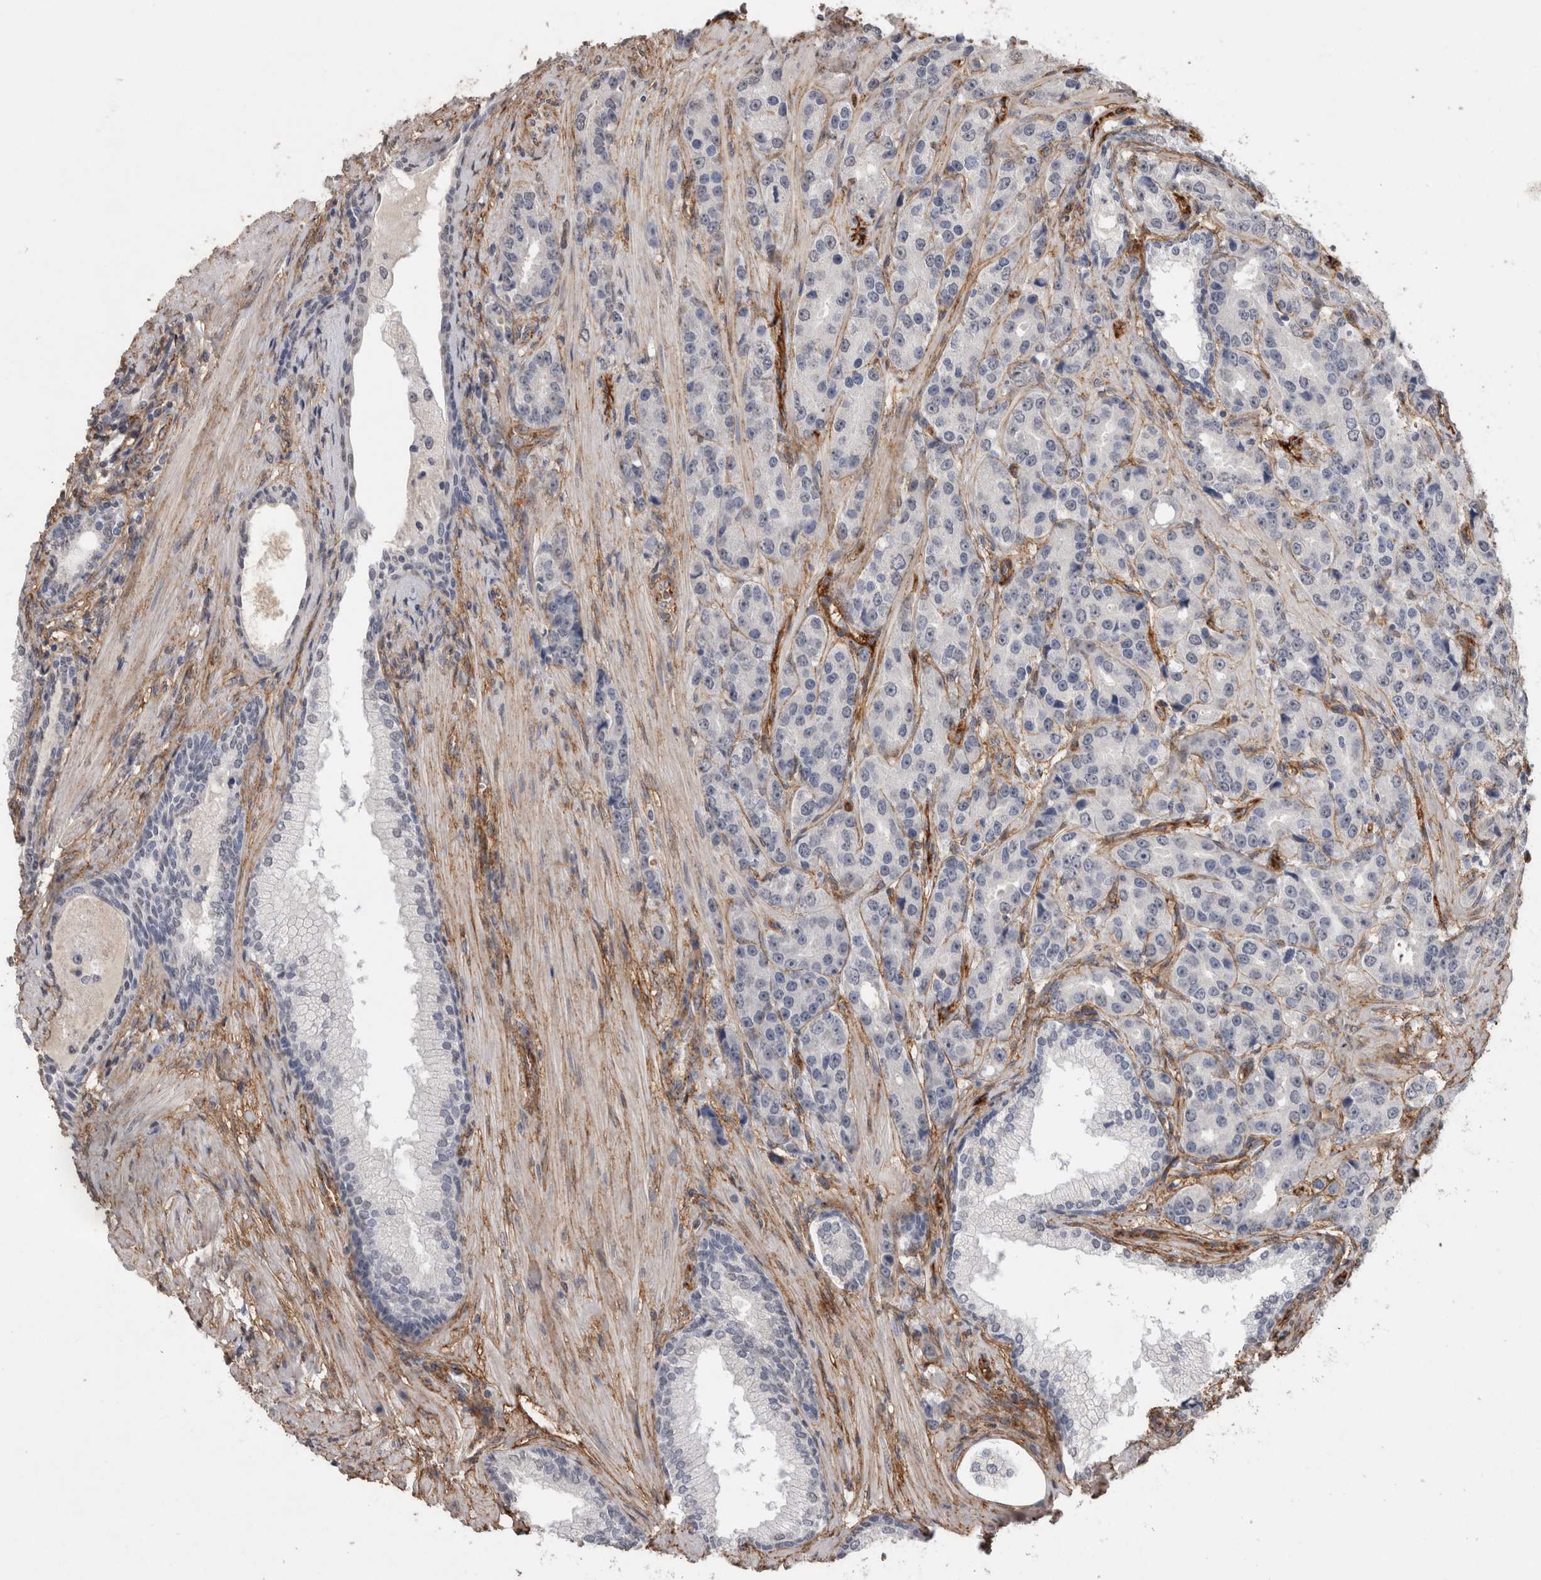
{"staining": {"intensity": "negative", "quantity": "none", "location": "none"}, "tissue": "prostate cancer", "cell_type": "Tumor cells", "image_type": "cancer", "snomed": [{"axis": "morphology", "description": "Adenocarcinoma, High grade"}, {"axis": "topography", "description": "Prostate"}], "caption": "Immunohistochemistry of prostate adenocarcinoma (high-grade) exhibits no staining in tumor cells.", "gene": "RECK", "patient": {"sex": "male", "age": 60}}